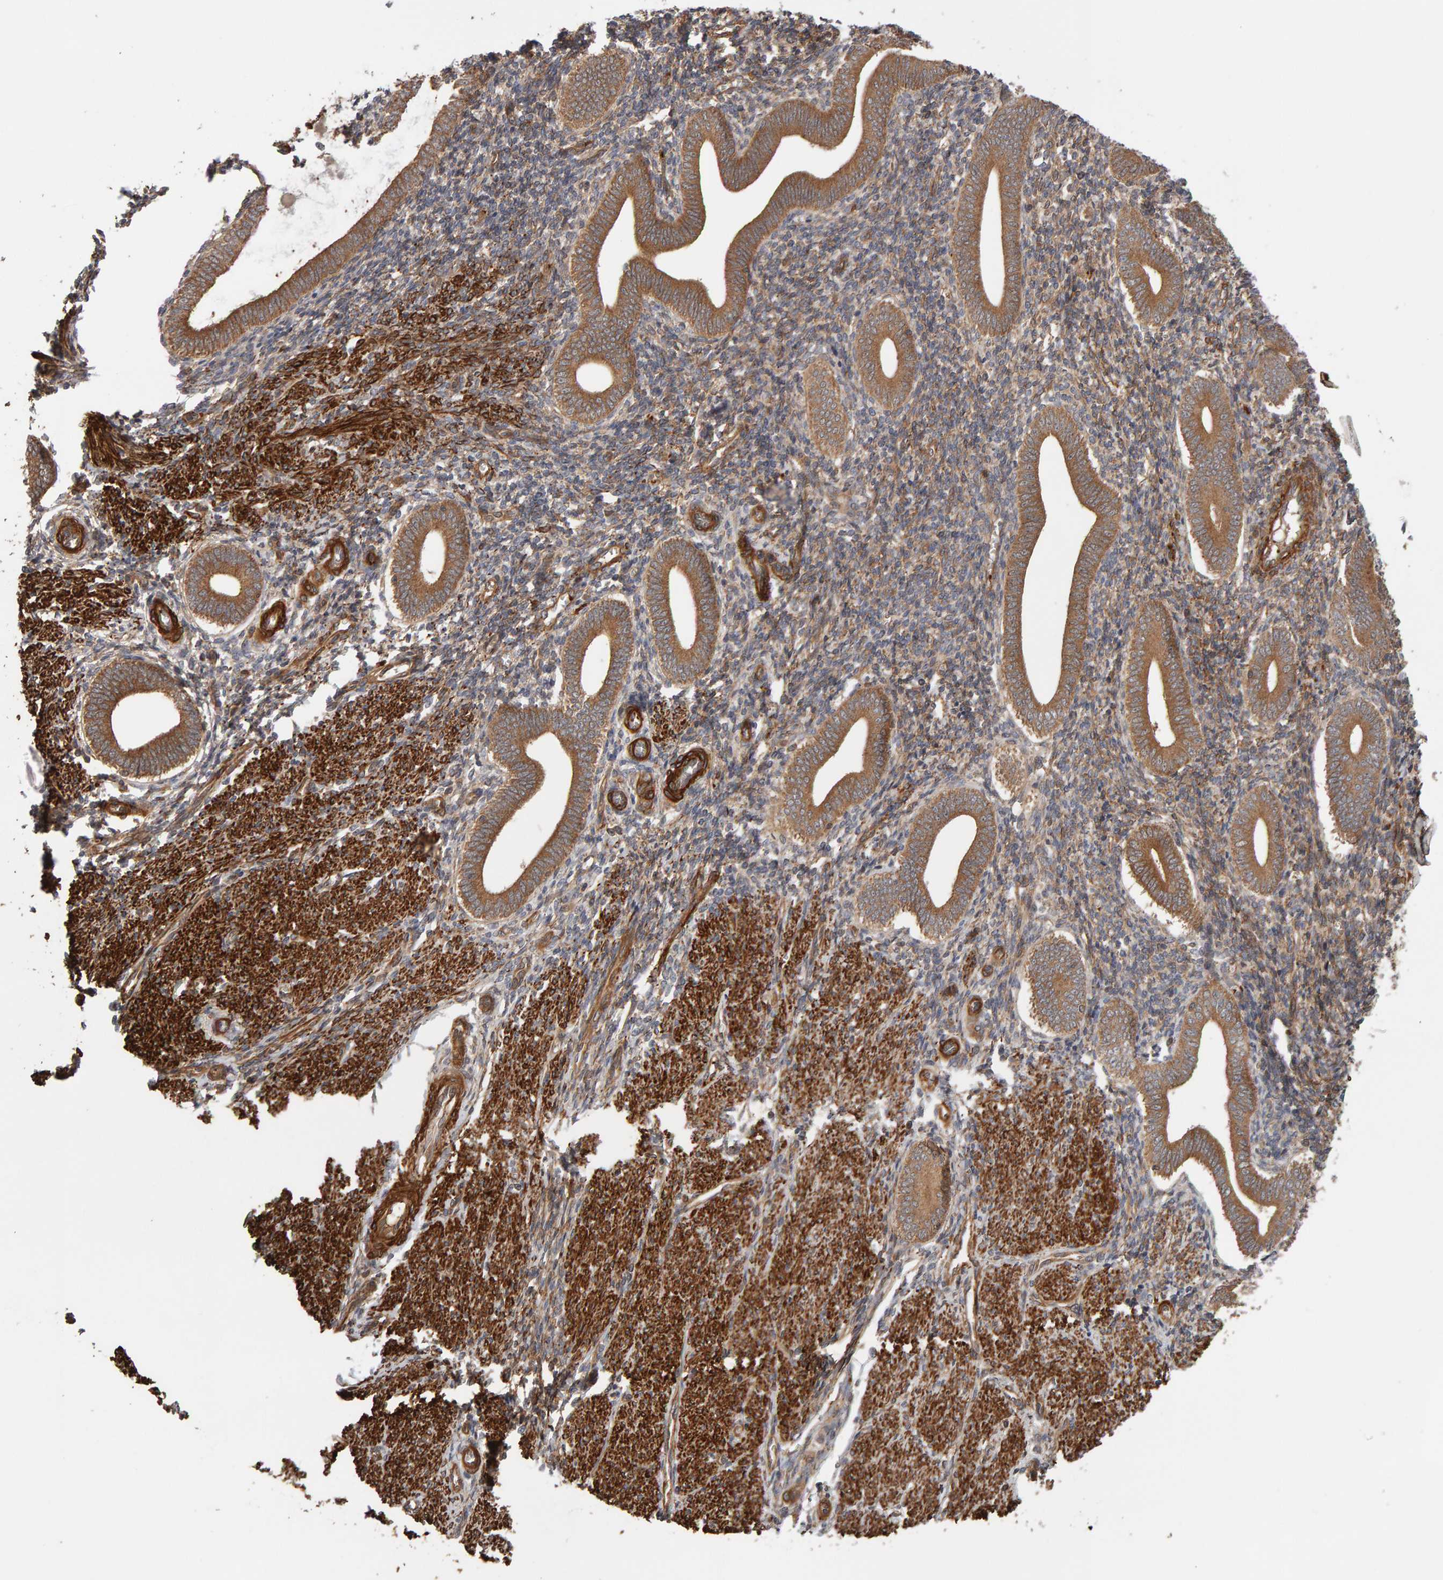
{"staining": {"intensity": "moderate", "quantity": ">75%", "location": "cytoplasmic/membranous"}, "tissue": "endometrium", "cell_type": "Cells in endometrial stroma", "image_type": "normal", "snomed": [{"axis": "morphology", "description": "Normal tissue, NOS"}, {"axis": "topography", "description": "Uterus"}, {"axis": "topography", "description": "Endometrium"}], "caption": "A brown stain labels moderate cytoplasmic/membranous staining of a protein in cells in endometrial stroma of normal human endometrium.", "gene": "SYNRG", "patient": {"sex": "female", "age": 33}}